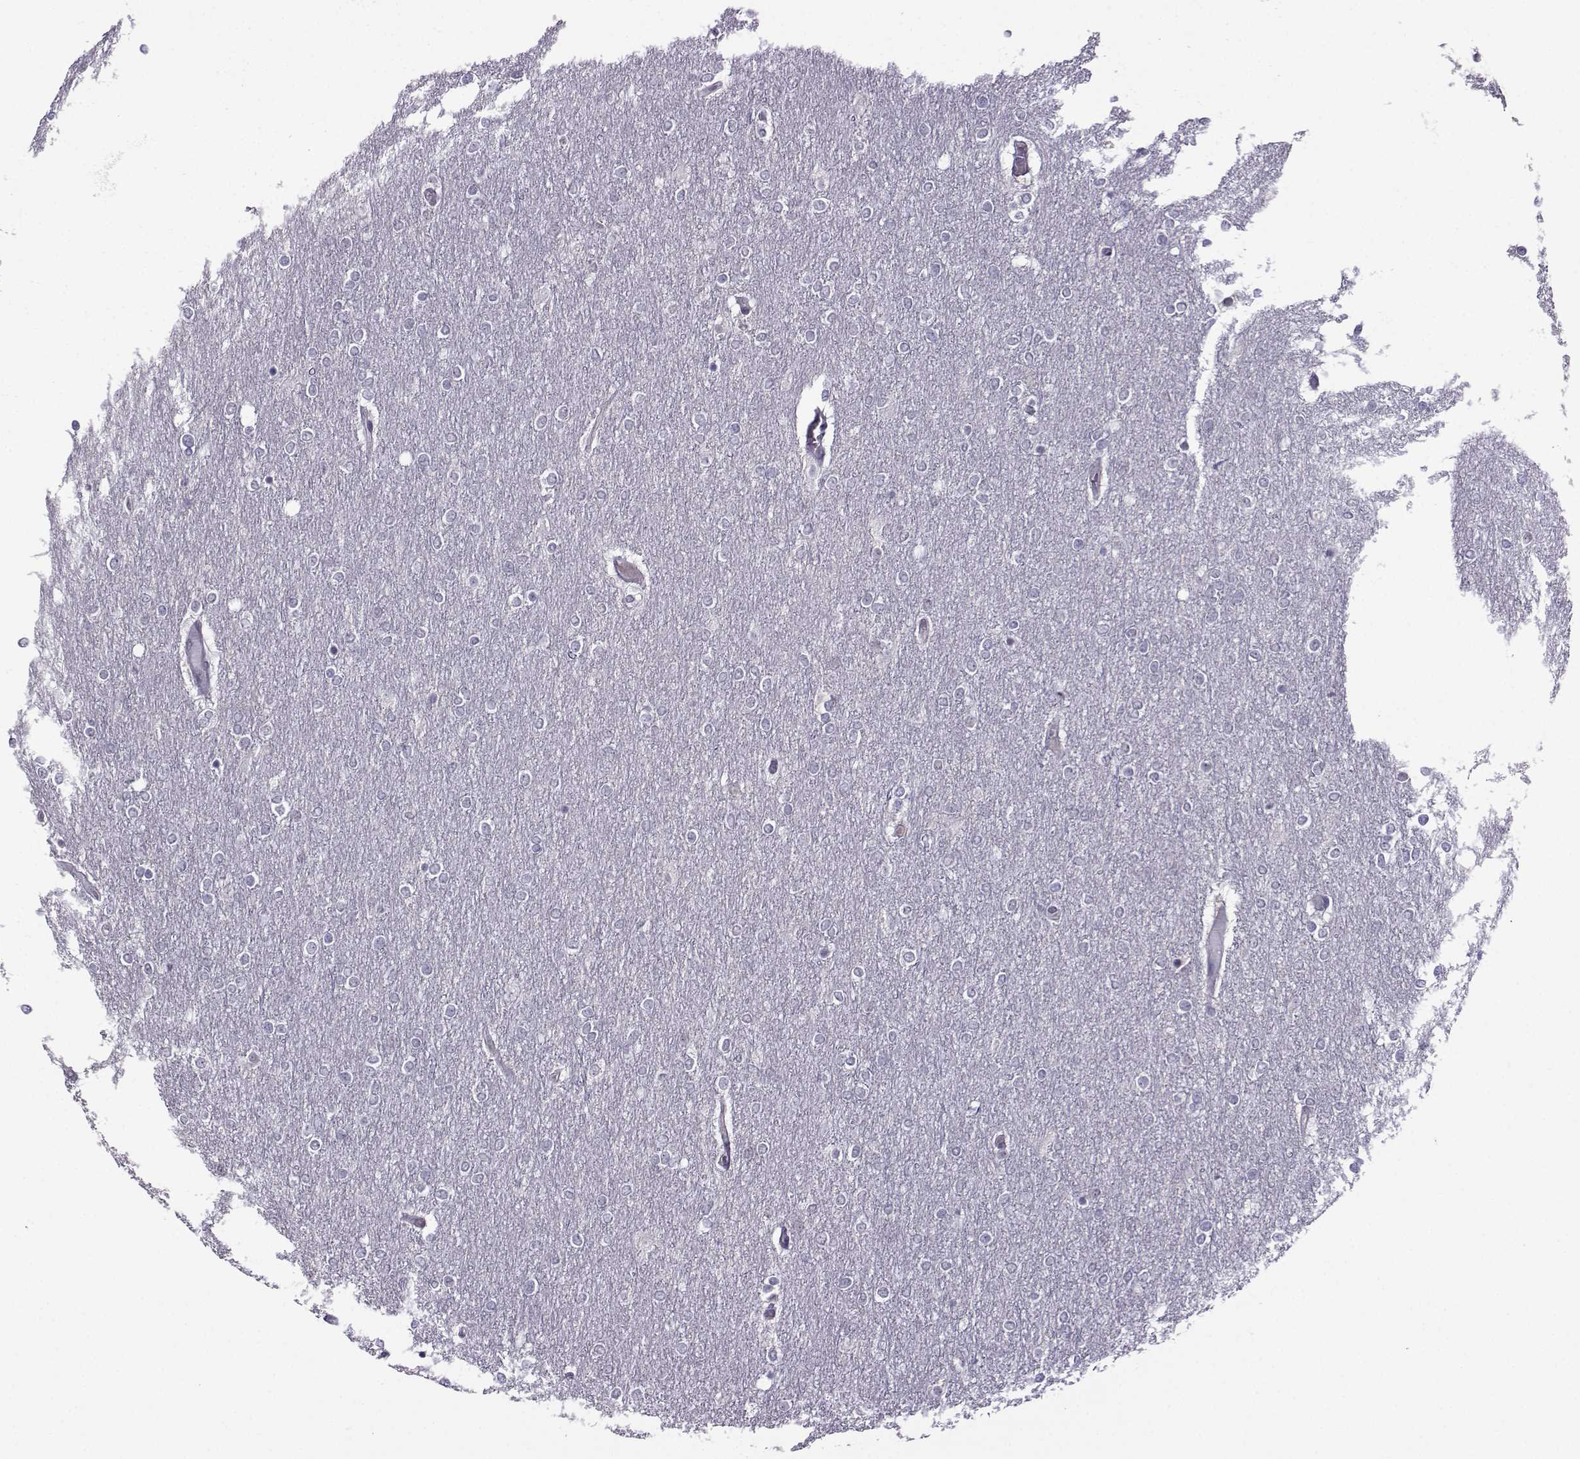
{"staining": {"intensity": "negative", "quantity": "none", "location": "none"}, "tissue": "glioma", "cell_type": "Tumor cells", "image_type": "cancer", "snomed": [{"axis": "morphology", "description": "Glioma, malignant, High grade"}, {"axis": "topography", "description": "Brain"}], "caption": "High power microscopy micrograph of an immunohistochemistry photomicrograph of malignant glioma (high-grade), revealing no significant positivity in tumor cells.", "gene": "DDX20", "patient": {"sex": "female", "age": 61}}